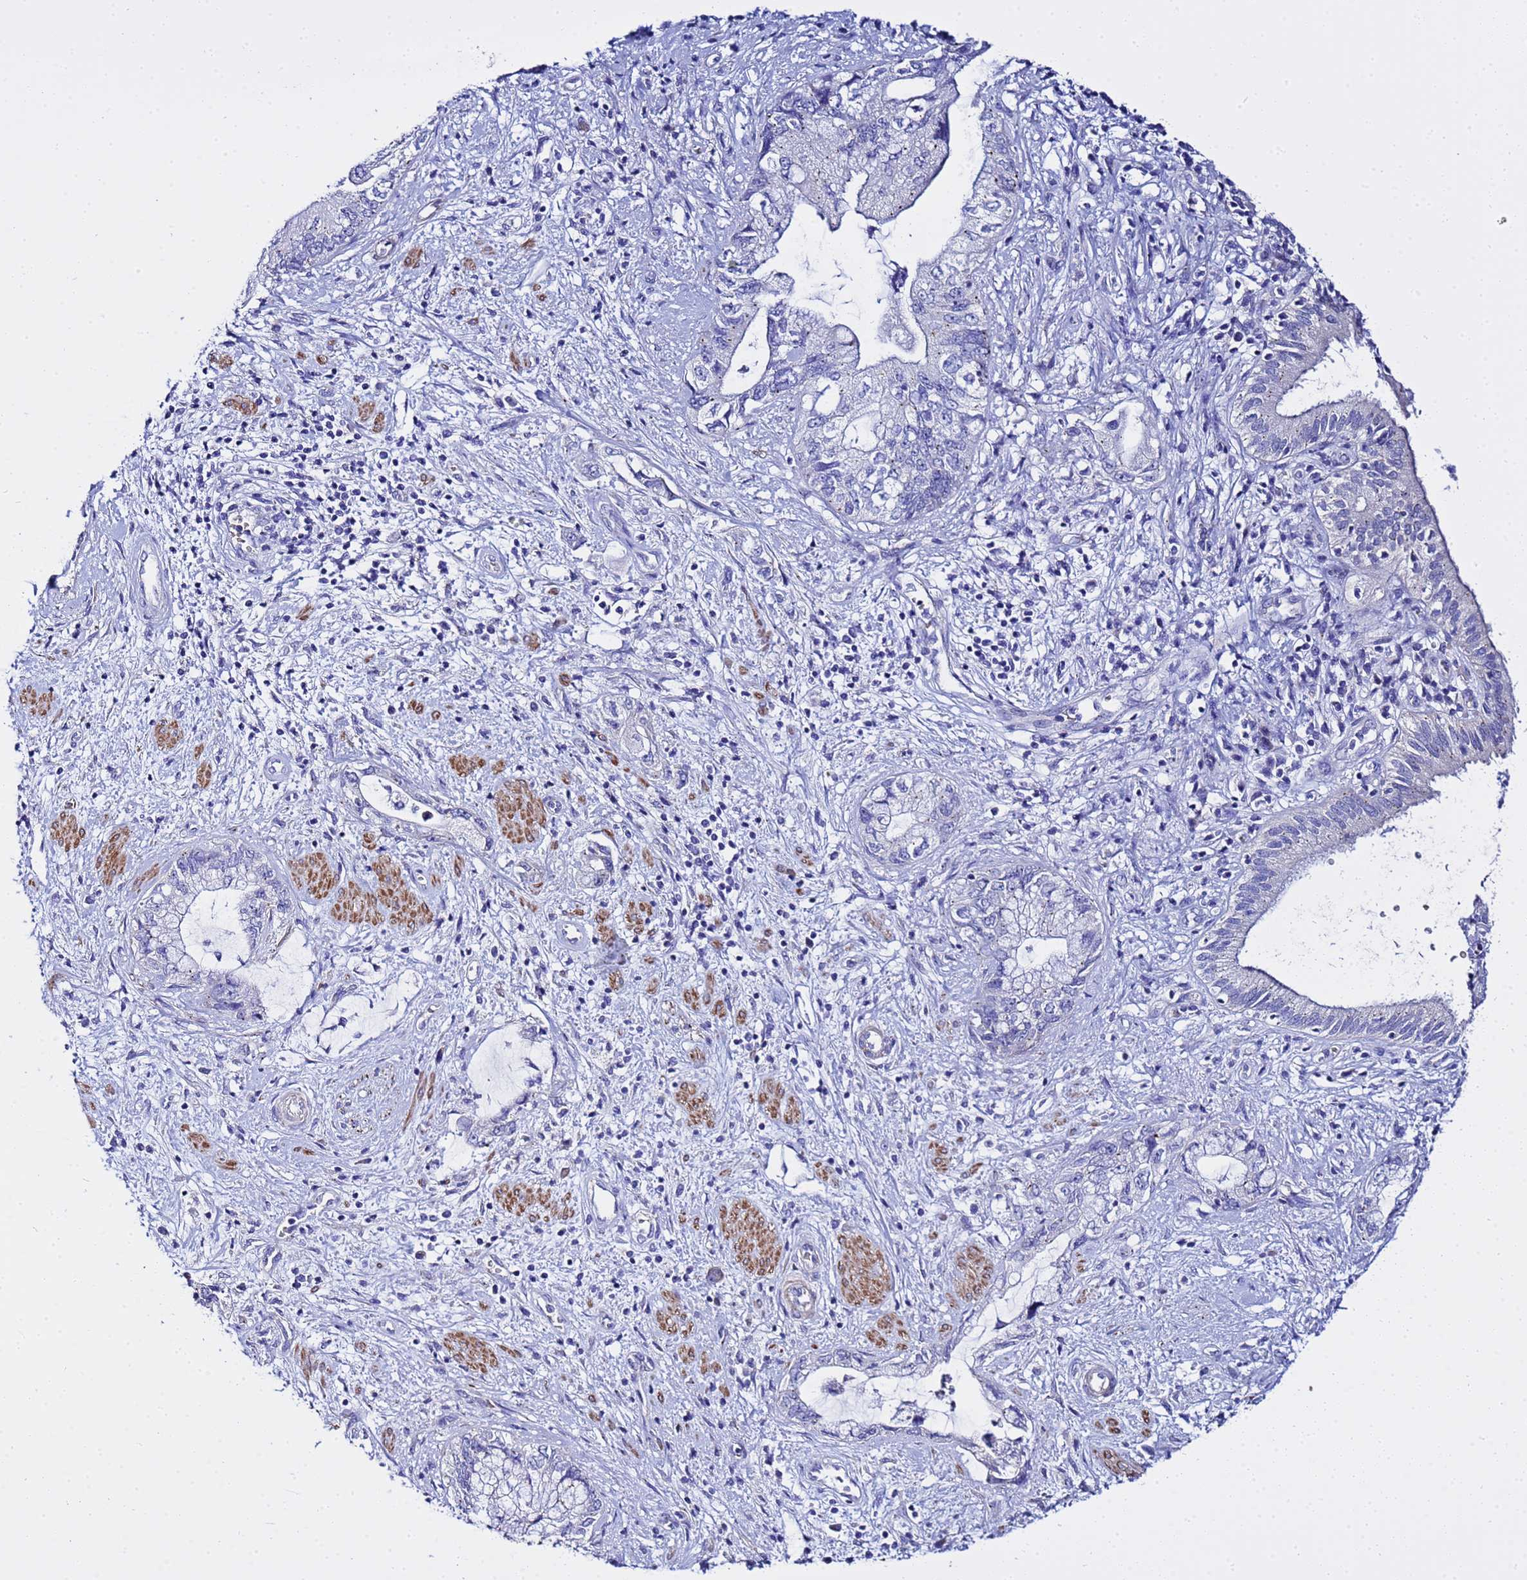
{"staining": {"intensity": "negative", "quantity": "none", "location": "none"}, "tissue": "pancreatic cancer", "cell_type": "Tumor cells", "image_type": "cancer", "snomed": [{"axis": "morphology", "description": "Adenocarcinoma, NOS"}, {"axis": "topography", "description": "Pancreas"}], "caption": "High magnification brightfield microscopy of pancreatic cancer stained with DAB (3,3'-diaminobenzidine) (brown) and counterstained with hematoxylin (blue): tumor cells show no significant positivity.", "gene": "USP18", "patient": {"sex": "female", "age": 73}}